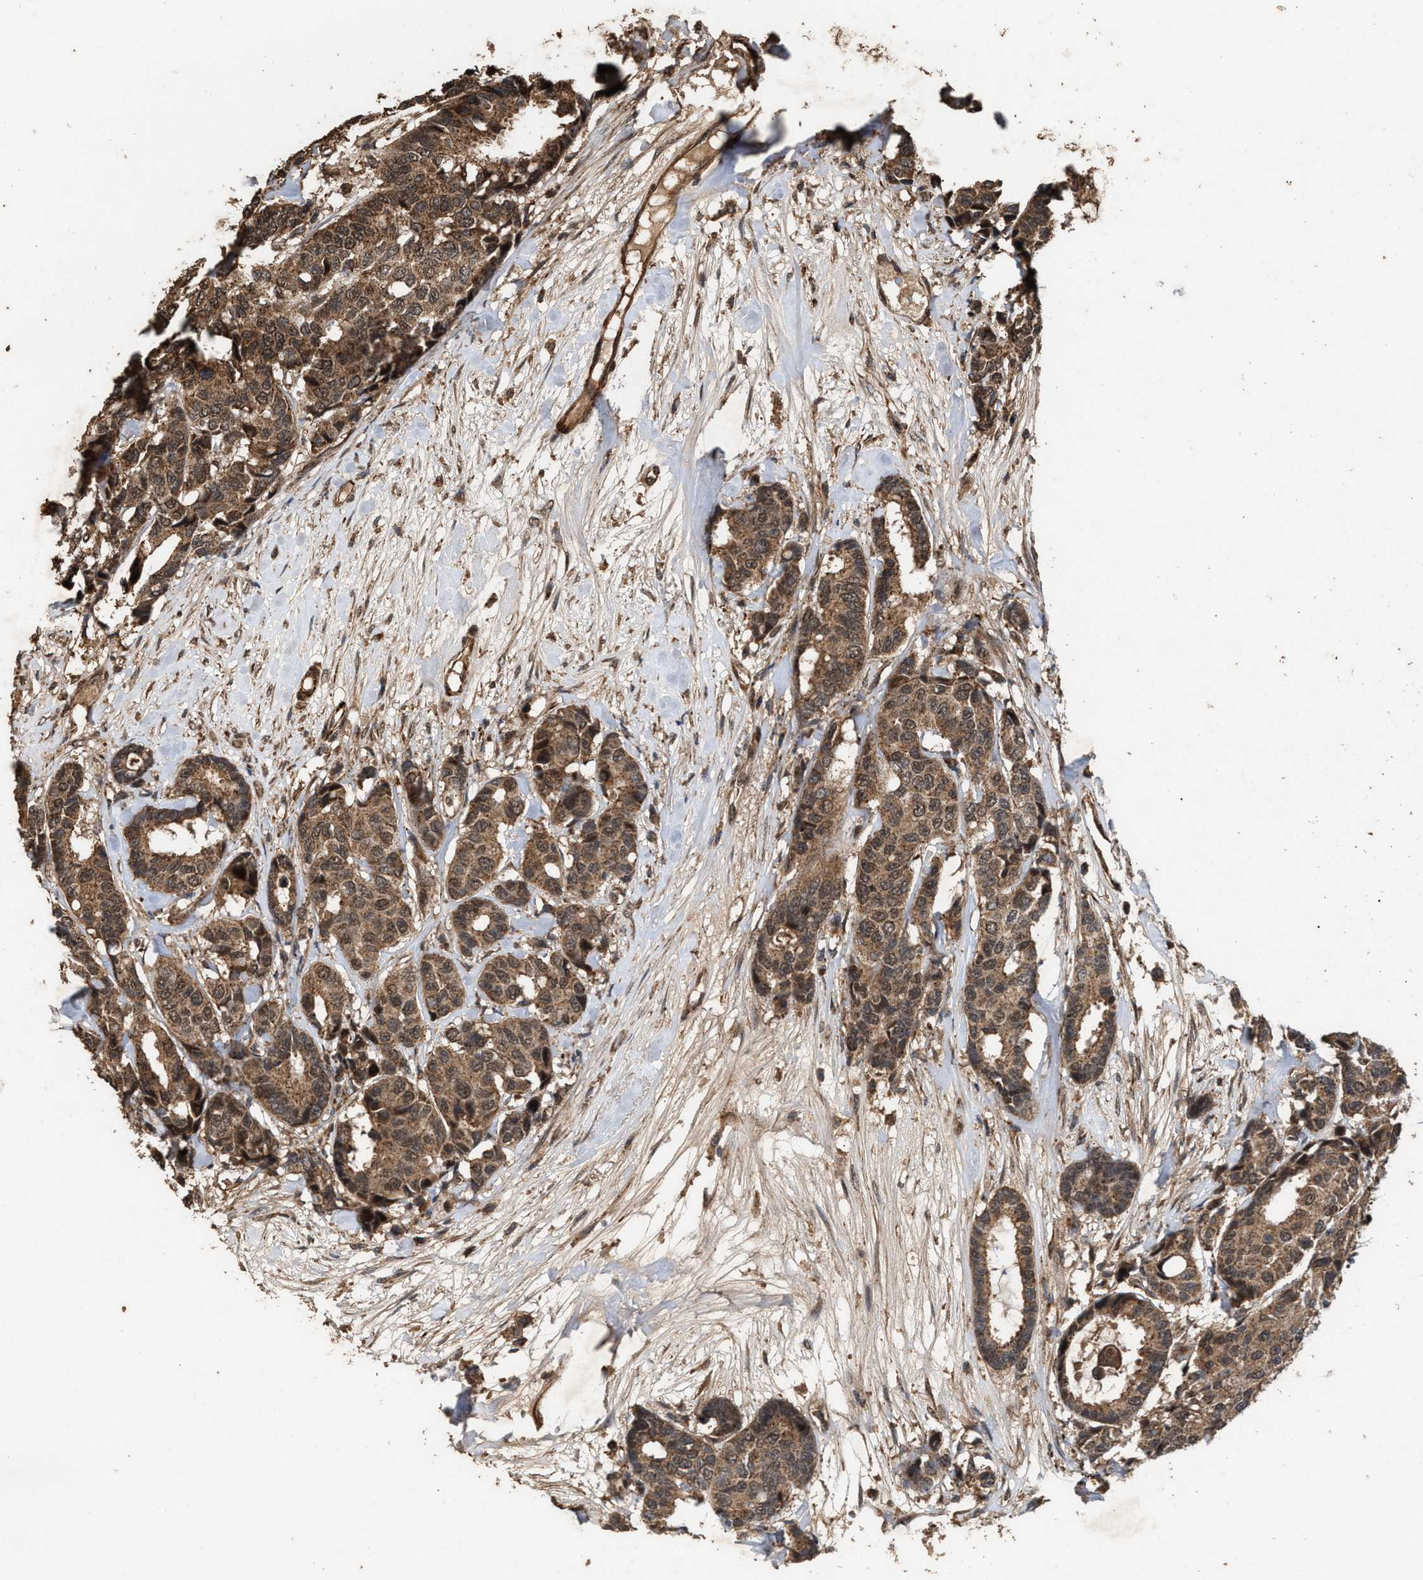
{"staining": {"intensity": "moderate", "quantity": ">75%", "location": "cytoplasmic/membranous"}, "tissue": "breast cancer", "cell_type": "Tumor cells", "image_type": "cancer", "snomed": [{"axis": "morphology", "description": "Duct carcinoma"}, {"axis": "topography", "description": "Breast"}], "caption": "Immunohistochemistry (IHC) (DAB) staining of human intraductal carcinoma (breast) reveals moderate cytoplasmic/membranous protein expression in about >75% of tumor cells.", "gene": "ZNHIT6", "patient": {"sex": "female", "age": 87}}